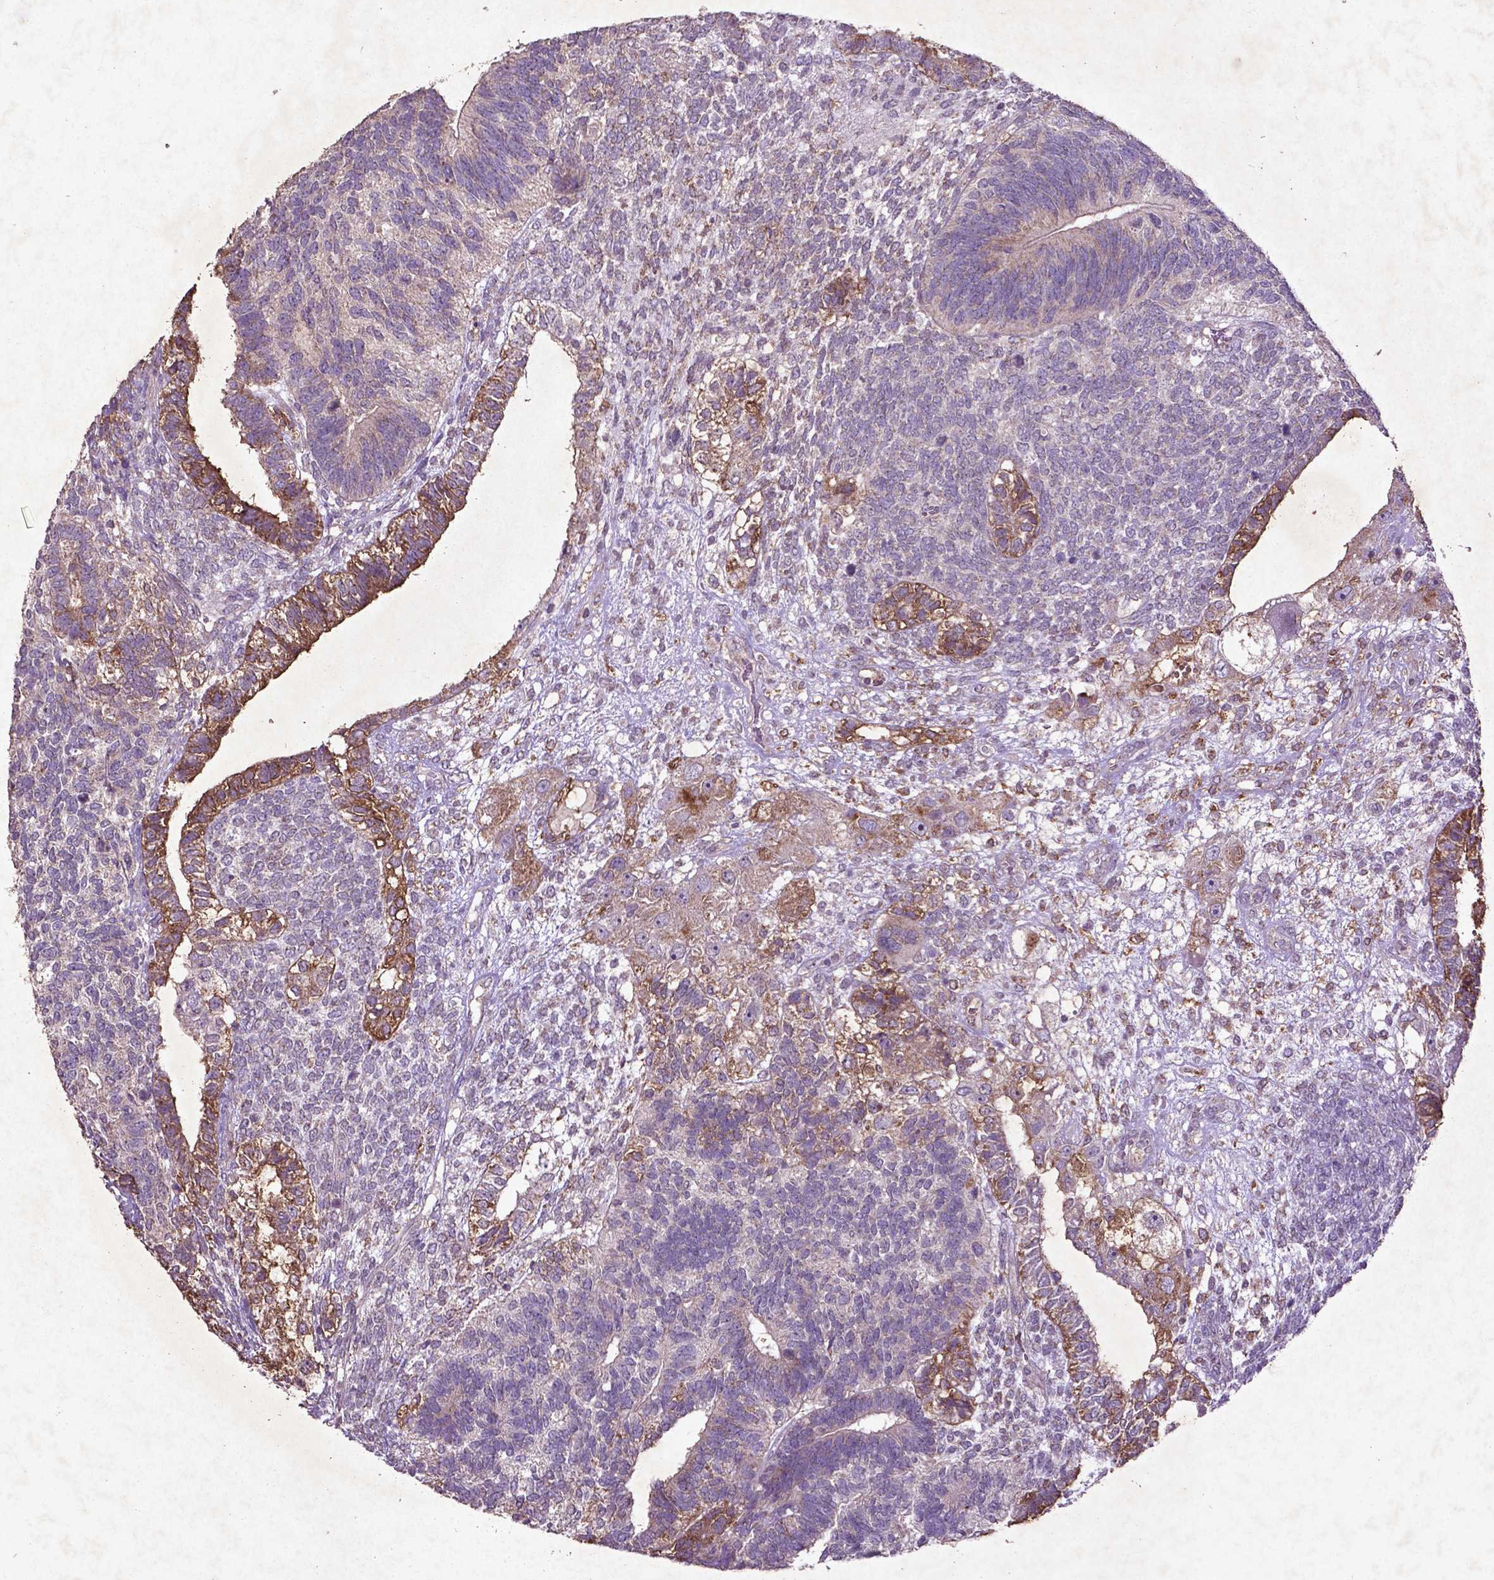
{"staining": {"intensity": "moderate", "quantity": "<25%", "location": "cytoplasmic/membranous"}, "tissue": "testis cancer", "cell_type": "Tumor cells", "image_type": "cancer", "snomed": [{"axis": "morphology", "description": "Seminoma, NOS"}, {"axis": "morphology", "description": "Carcinoma, Embryonal, NOS"}, {"axis": "topography", "description": "Testis"}], "caption": "Human testis cancer (seminoma) stained with a brown dye demonstrates moderate cytoplasmic/membranous positive staining in approximately <25% of tumor cells.", "gene": "MTOR", "patient": {"sex": "male", "age": 41}}